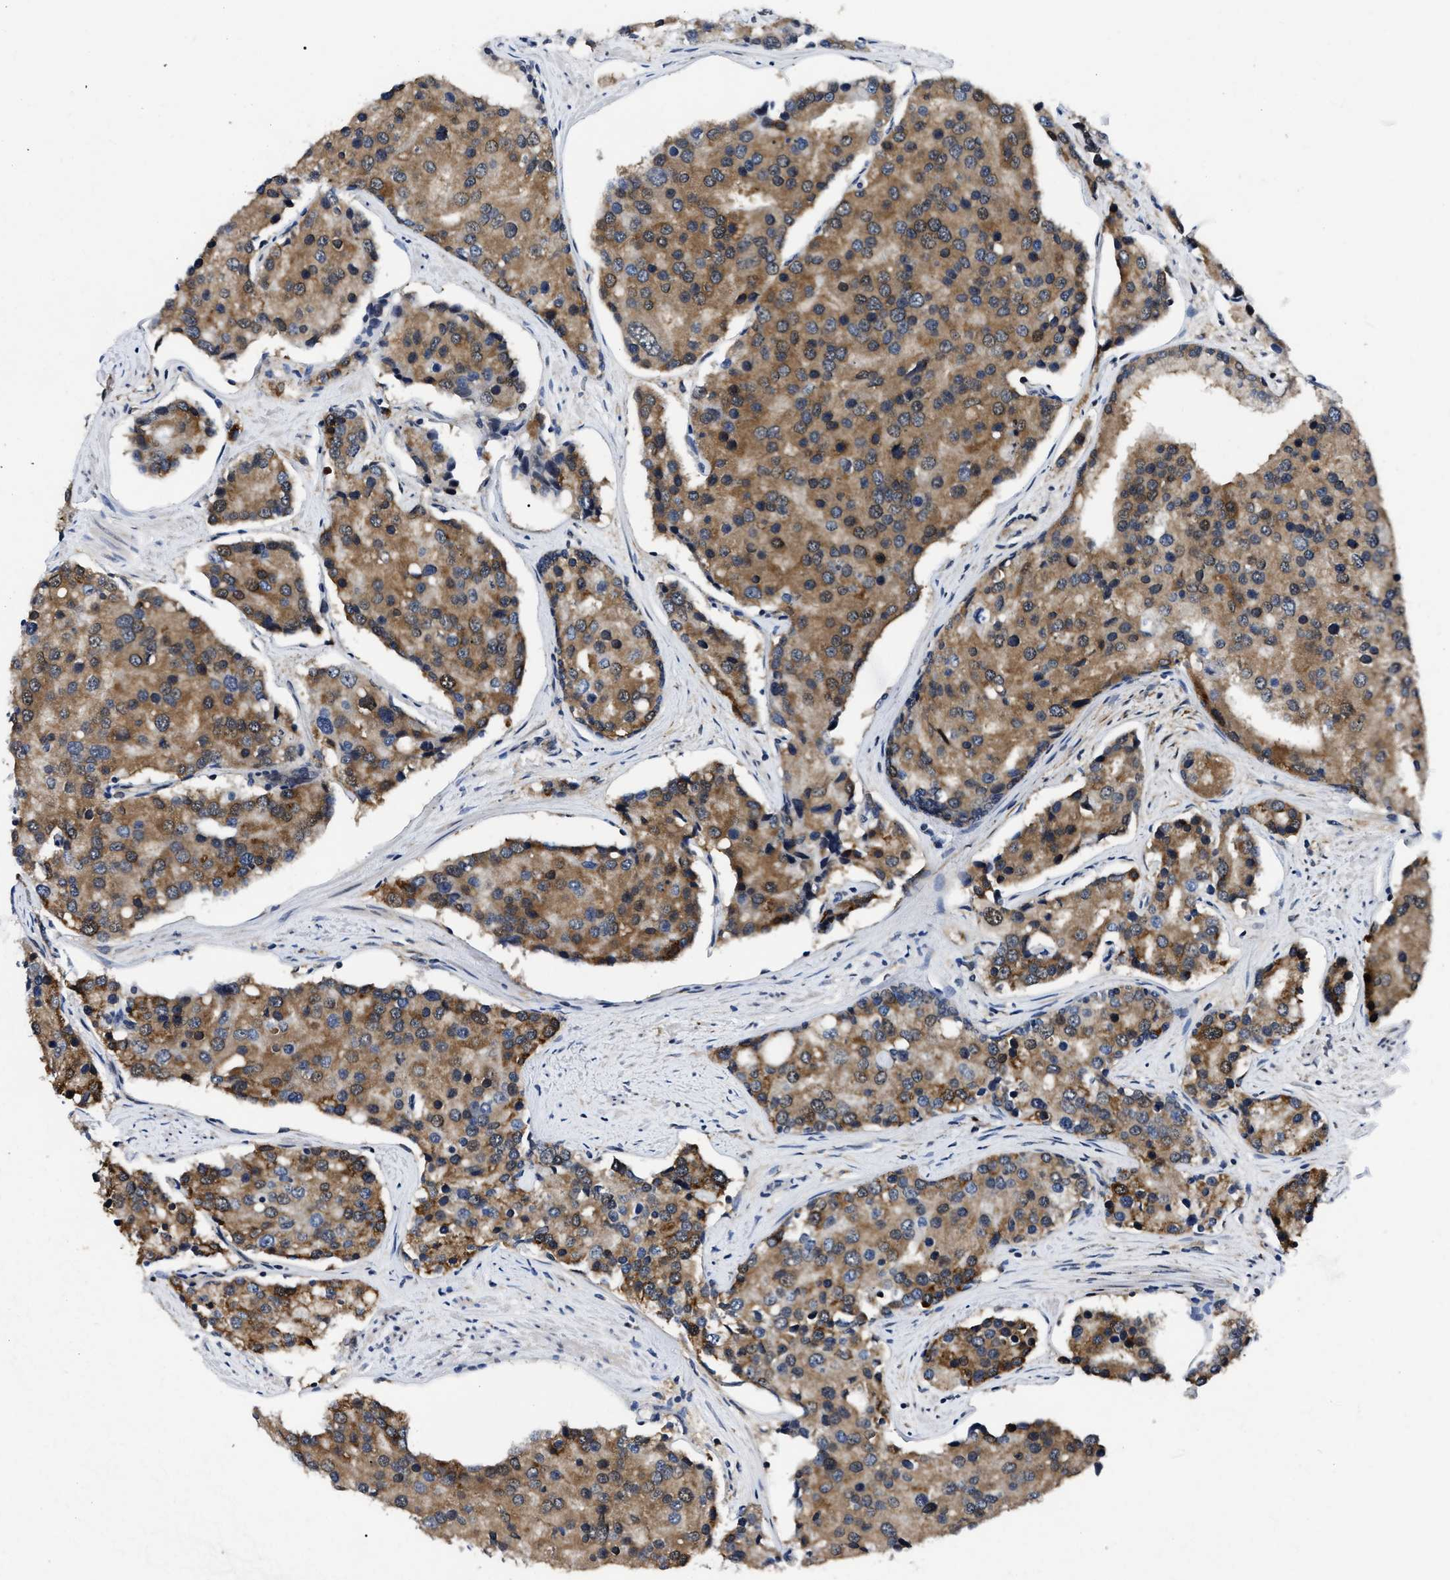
{"staining": {"intensity": "moderate", "quantity": ">75%", "location": "cytoplasmic/membranous"}, "tissue": "prostate cancer", "cell_type": "Tumor cells", "image_type": "cancer", "snomed": [{"axis": "morphology", "description": "Adenocarcinoma, High grade"}, {"axis": "topography", "description": "Prostate"}], "caption": "Immunohistochemical staining of human high-grade adenocarcinoma (prostate) exhibits moderate cytoplasmic/membranous protein expression in approximately >75% of tumor cells.", "gene": "GET4", "patient": {"sex": "male", "age": 50}}